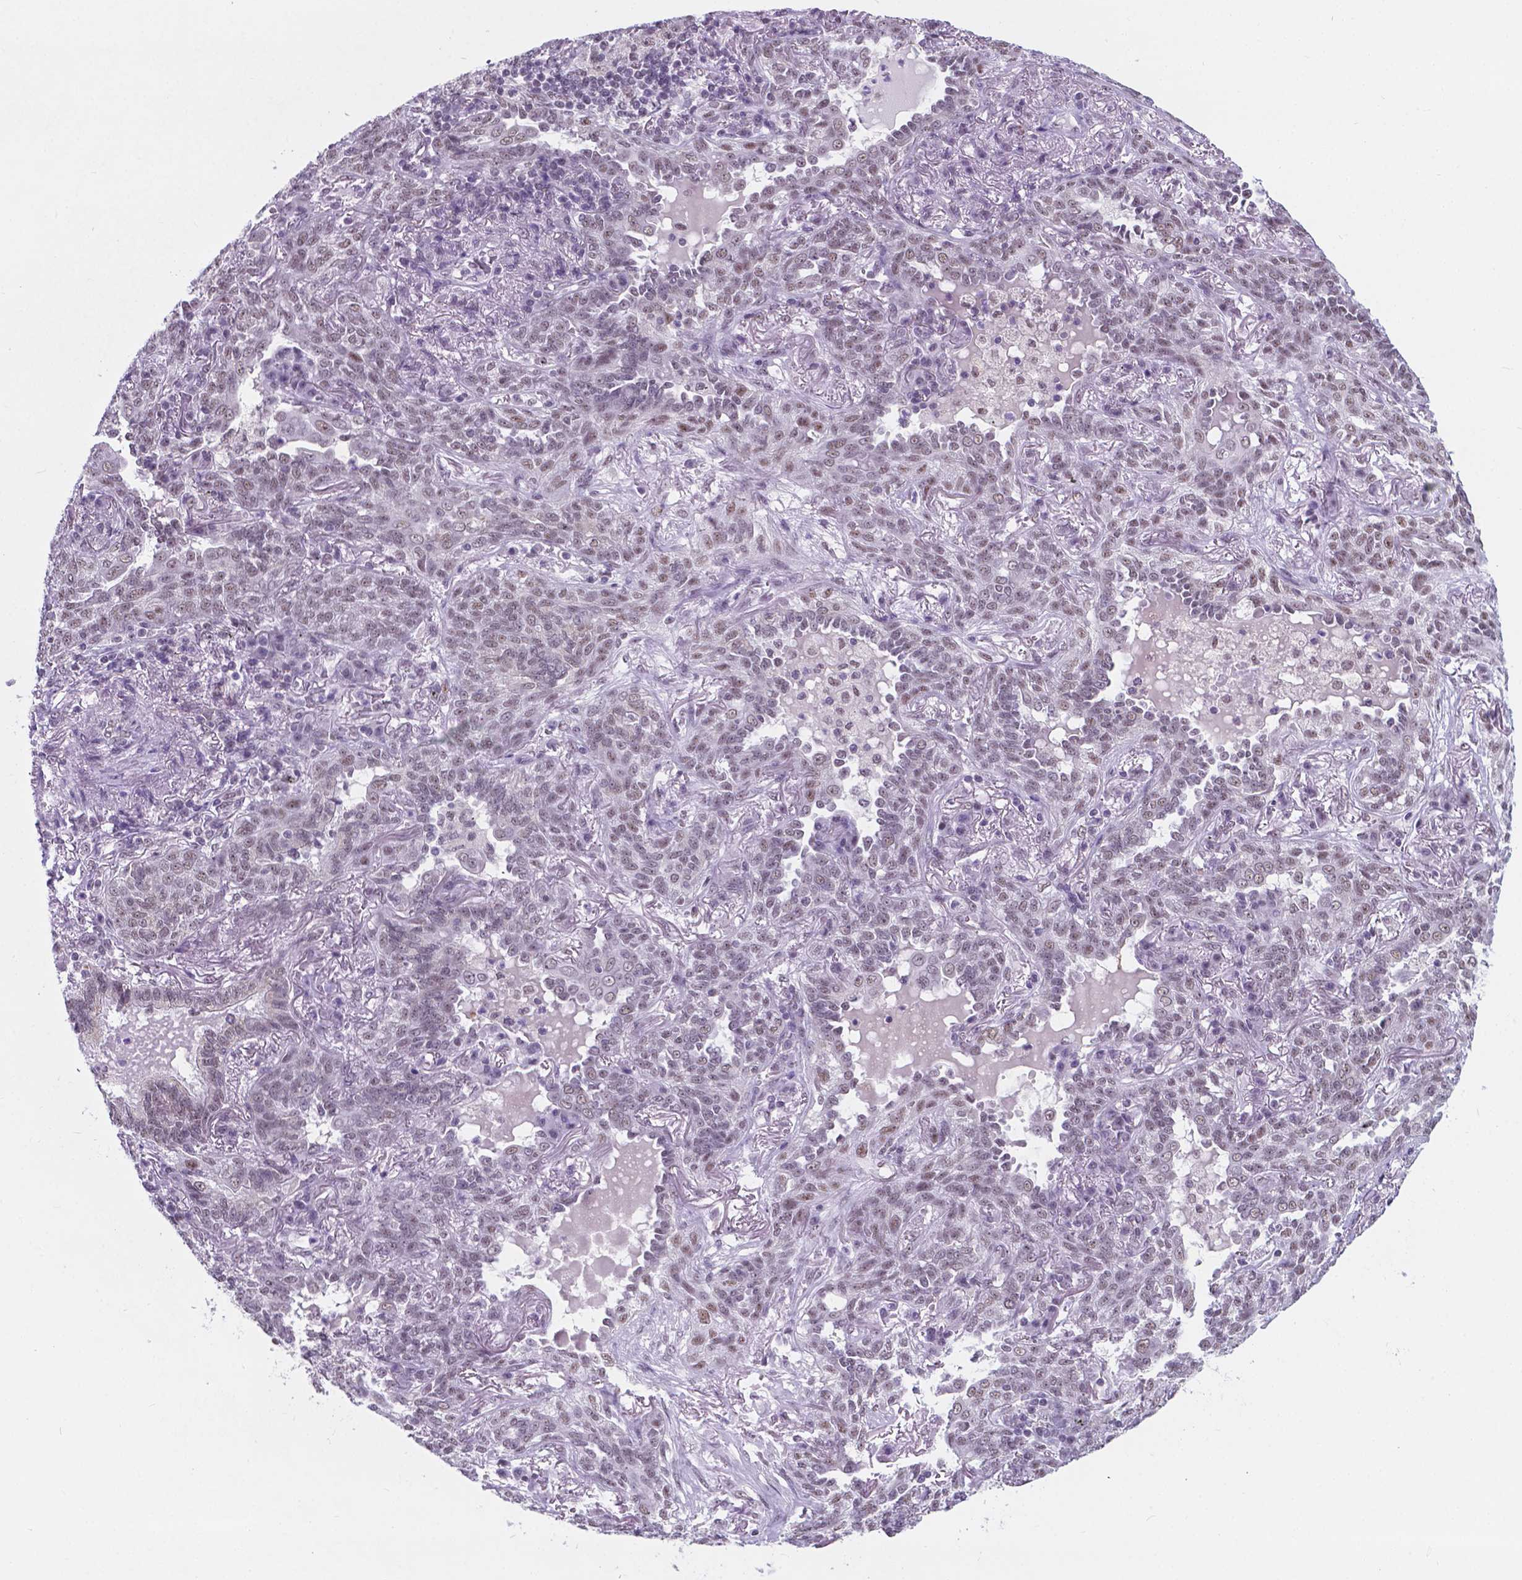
{"staining": {"intensity": "weak", "quantity": "<25%", "location": "nuclear"}, "tissue": "lung cancer", "cell_type": "Tumor cells", "image_type": "cancer", "snomed": [{"axis": "morphology", "description": "Squamous cell carcinoma, NOS"}, {"axis": "topography", "description": "Lung"}], "caption": "This is an immunohistochemistry micrograph of human lung squamous cell carcinoma. There is no expression in tumor cells.", "gene": "BCAS2", "patient": {"sex": "female", "age": 70}}